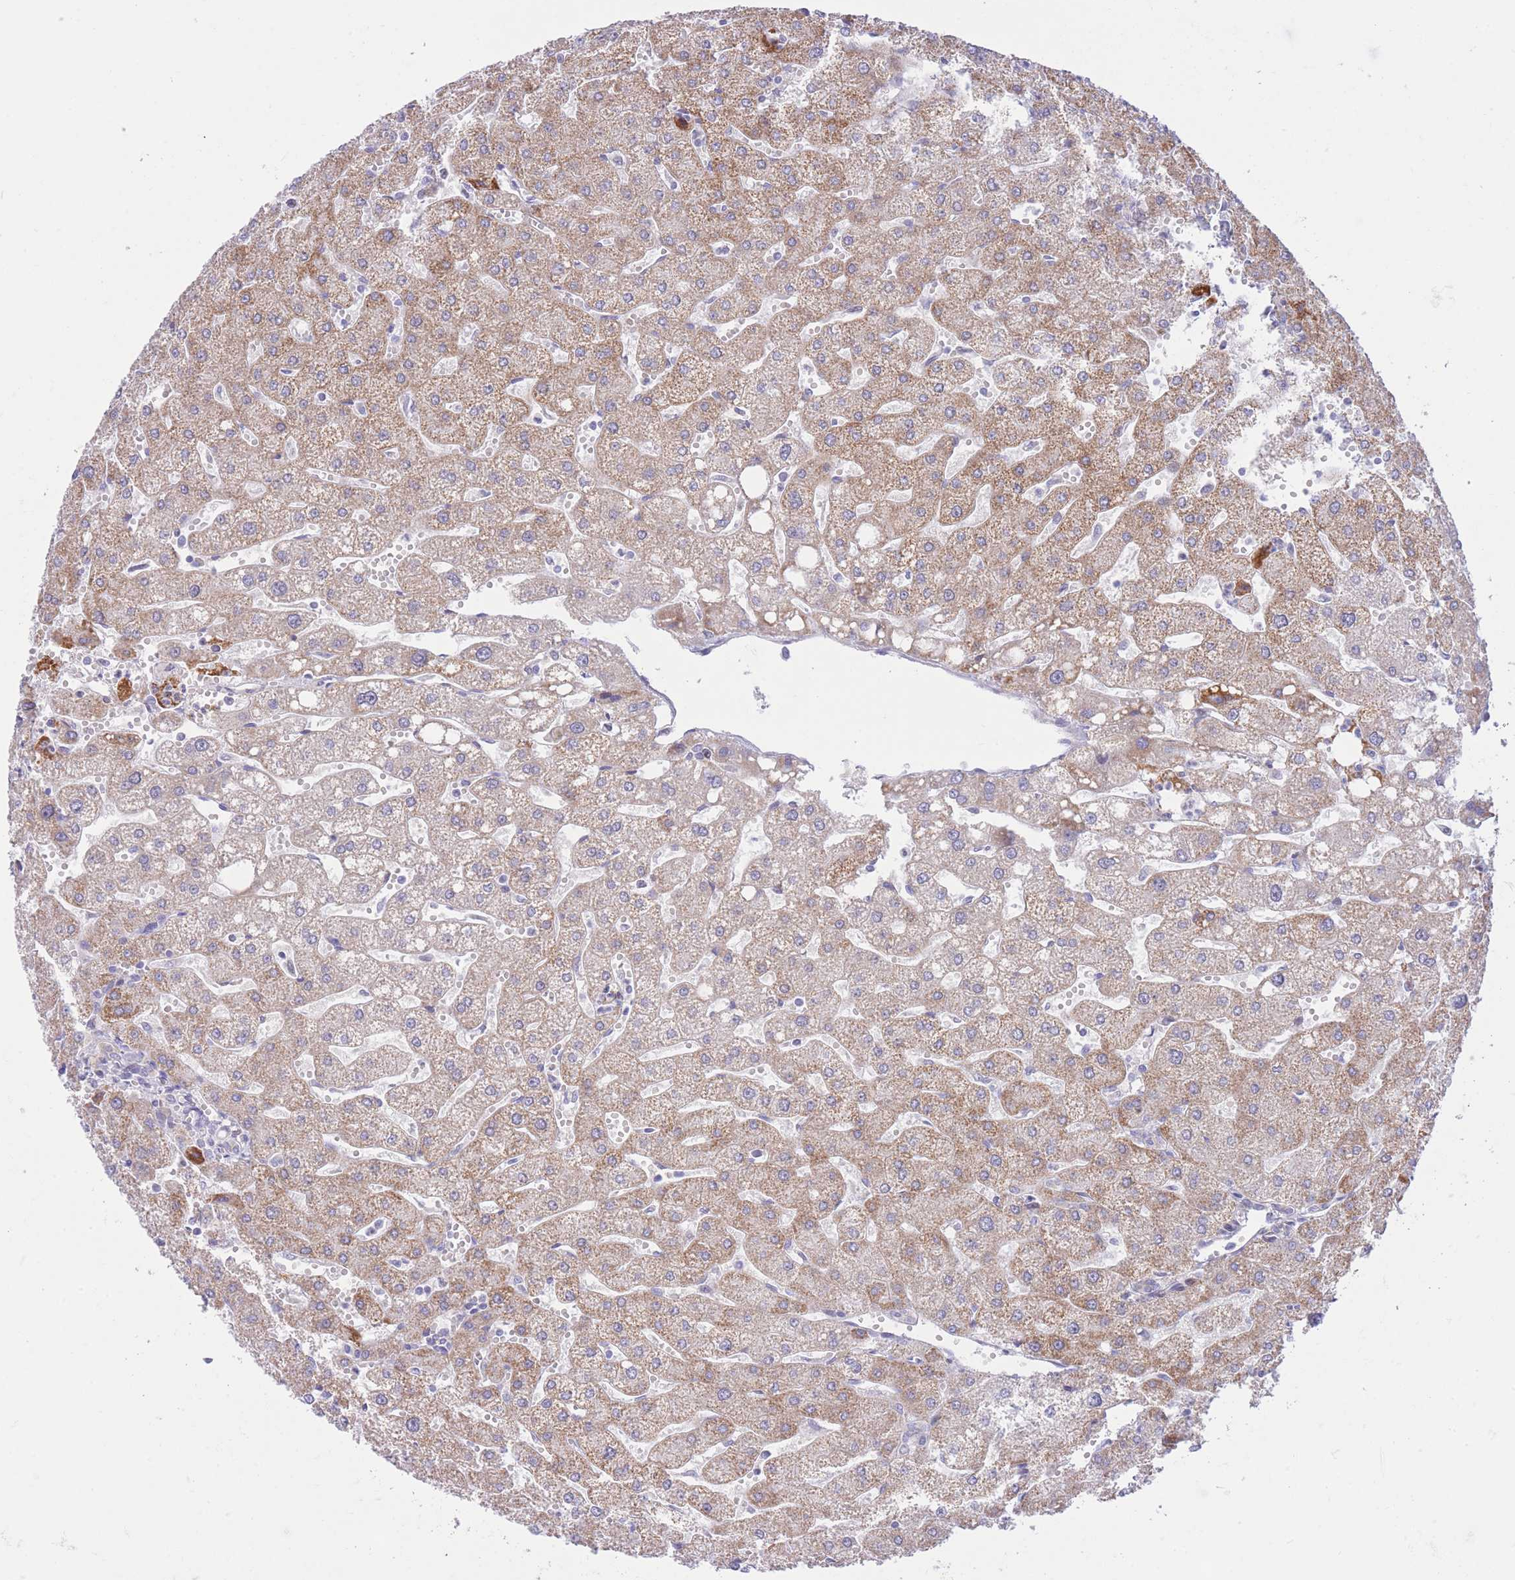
{"staining": {"intensity": "negative", "quantity": "none", "location": "none"}, "tissue": "liver", "cell_type": "Cholangiocytes", "image_type": "normal", "snomed": [{"axis": "morphology", "description": "Normal tissue, NOS"}, {"axis": "topography", "description": "Liver"}], "caption": "IHC of unremarkable human liver exhibits no staining in cholangiocytes.", "gene": "RPL39L", "patient": {"sex": "male", "age": 67}}